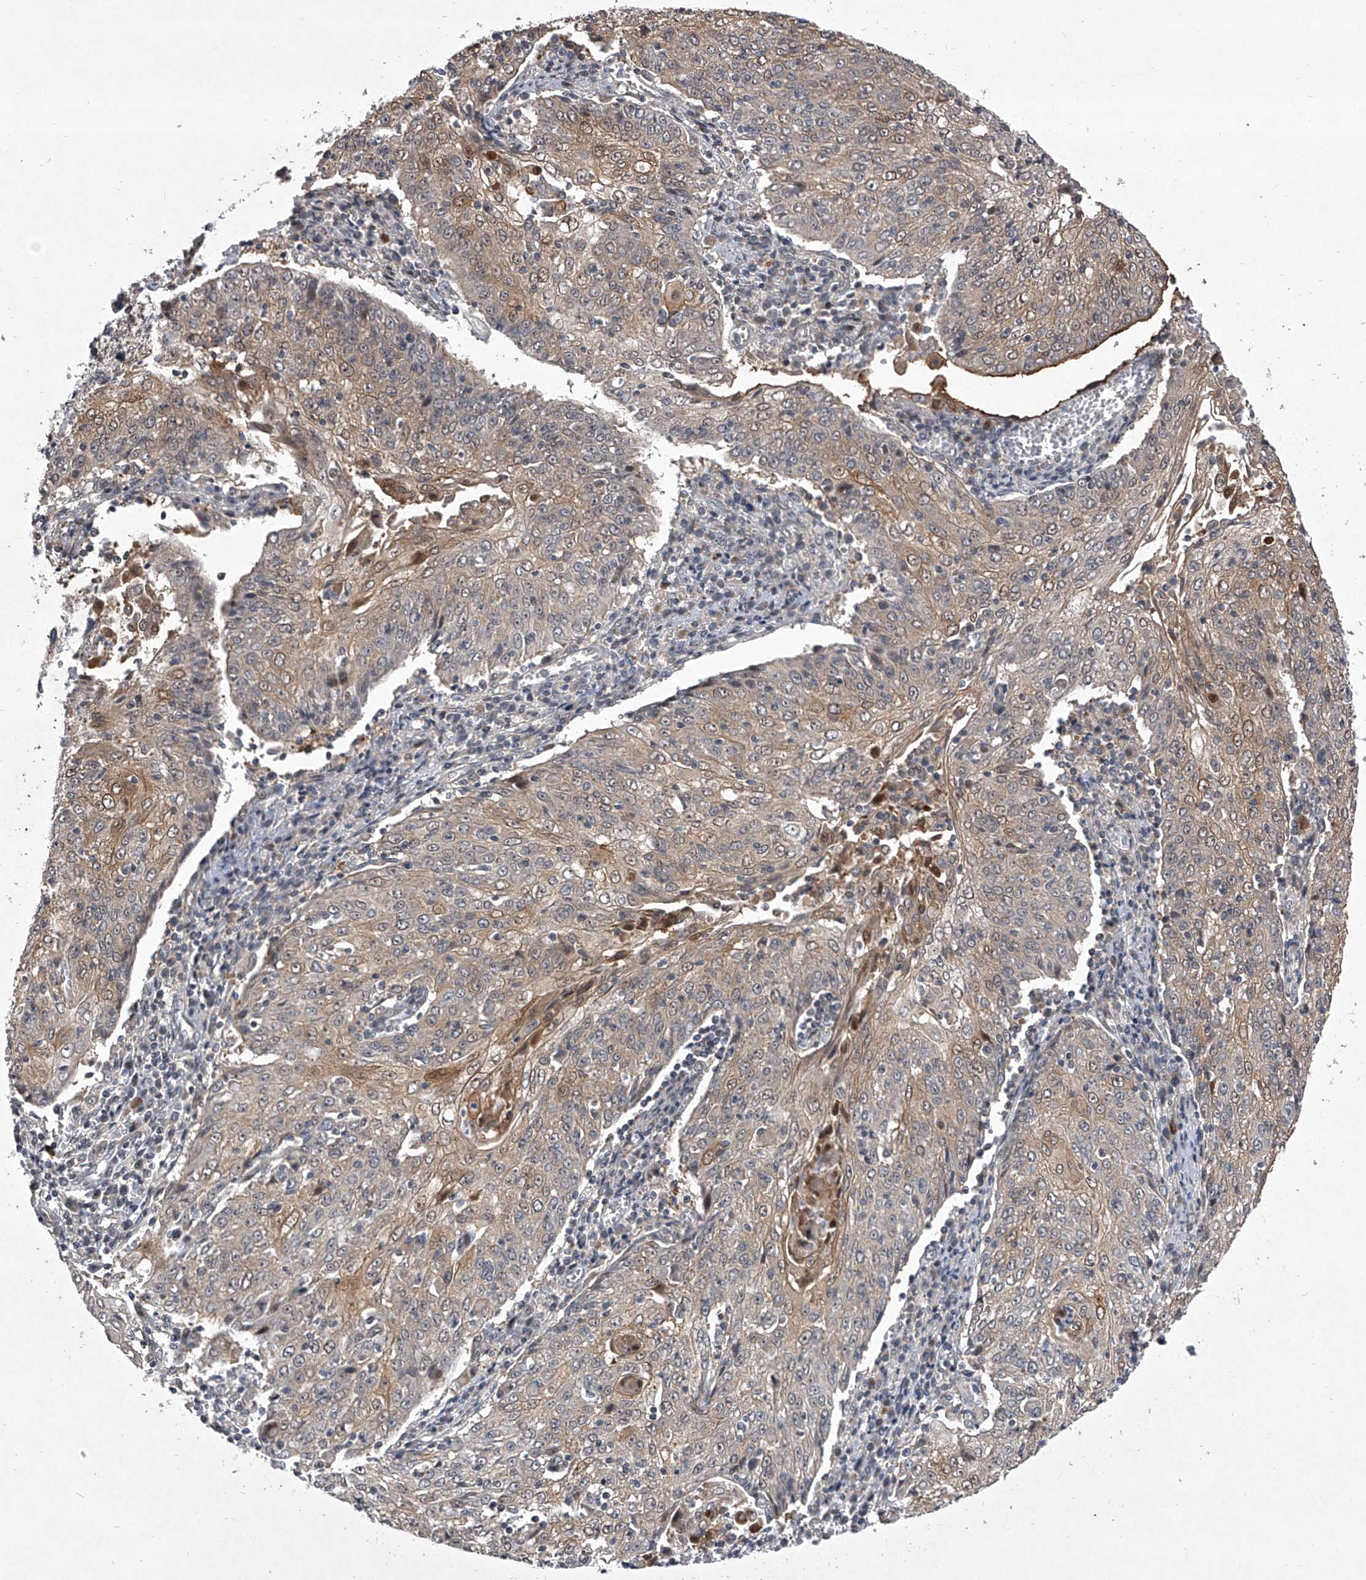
{"staining": {"intensity": "weak", "quantity": "25%-75%", "location": "cytoplasmic/membranous"}, "tissue": "cervical cancer", "cell_type": "Tumor cells", "image_type": "cancer", "snomed": [{"axis": "morphology", "description": "Squamous cell carcinoma, NOS"}, {"axis": "topography", "description": "Cervix"}], "caption": "Immunohistochemical staining of cervical squamous cell carcinoma demonstrates low levels of weak cytoplasmic/membranous protein expression in about 25%-75% of tumor cells. (DAB = brown stain, brightfield microscopy at high magnification).", "gene": "HEATR6", "patient": {"sex": "female", "age": 48}}